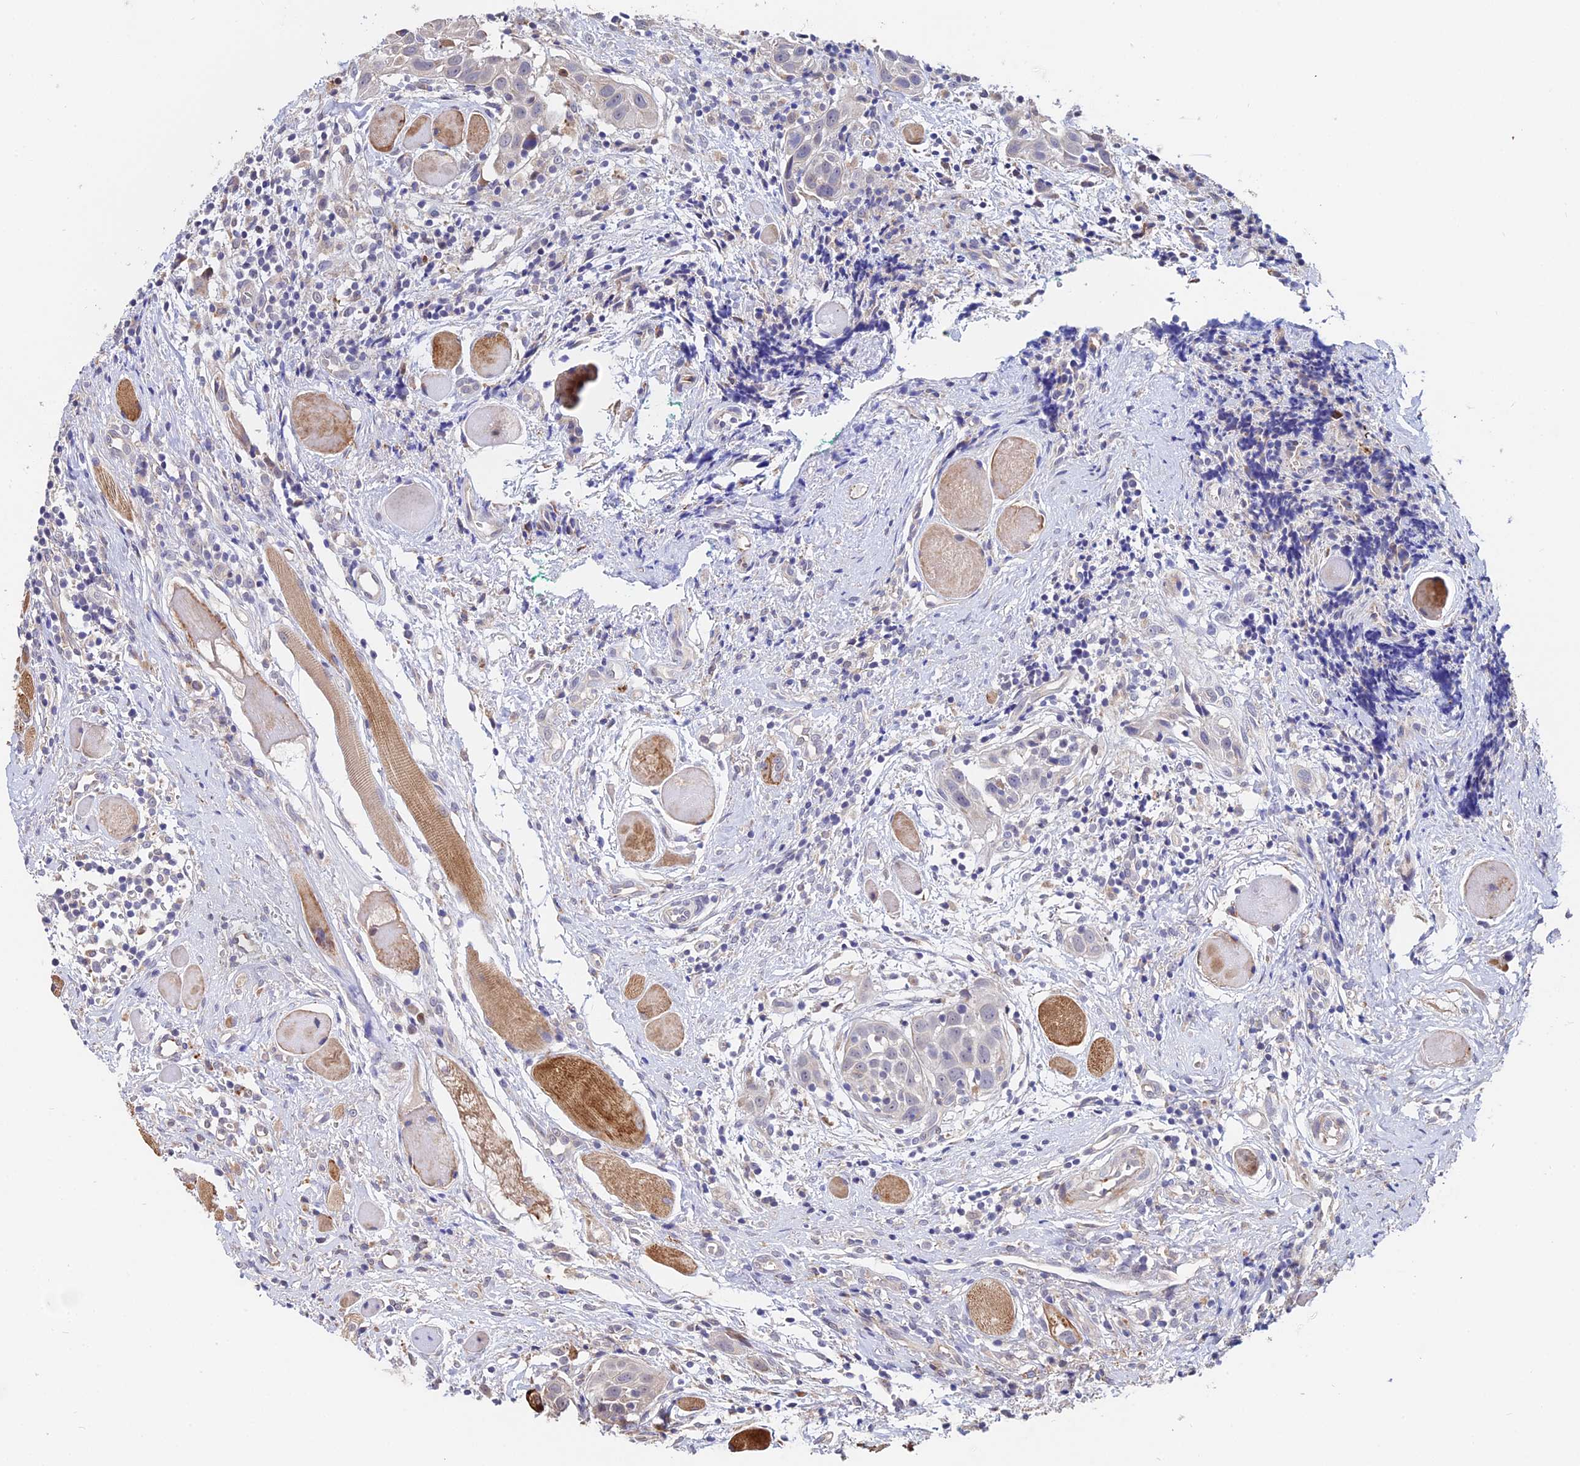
{"staining": {"intensity": "negative", "quantity": "none", "location": "none"}, "tissue": "head and neck cancer", "cell_type": "Tumor cells", "image_type": "cancer", "snomed": [{"axis": "morphology", "description": "Squamous cell carcinoma, NOS"}, {"axis": "topography", "description": "Oral tissue"}, {"axis": "topography", "description": "Head-Neck"}], "caption": "Protein analysis of head and neck cancer demonstrates no significant staining in tumor cells.", "gene": "ACTR5", "patient": {"sex": "female", "age": 50}}